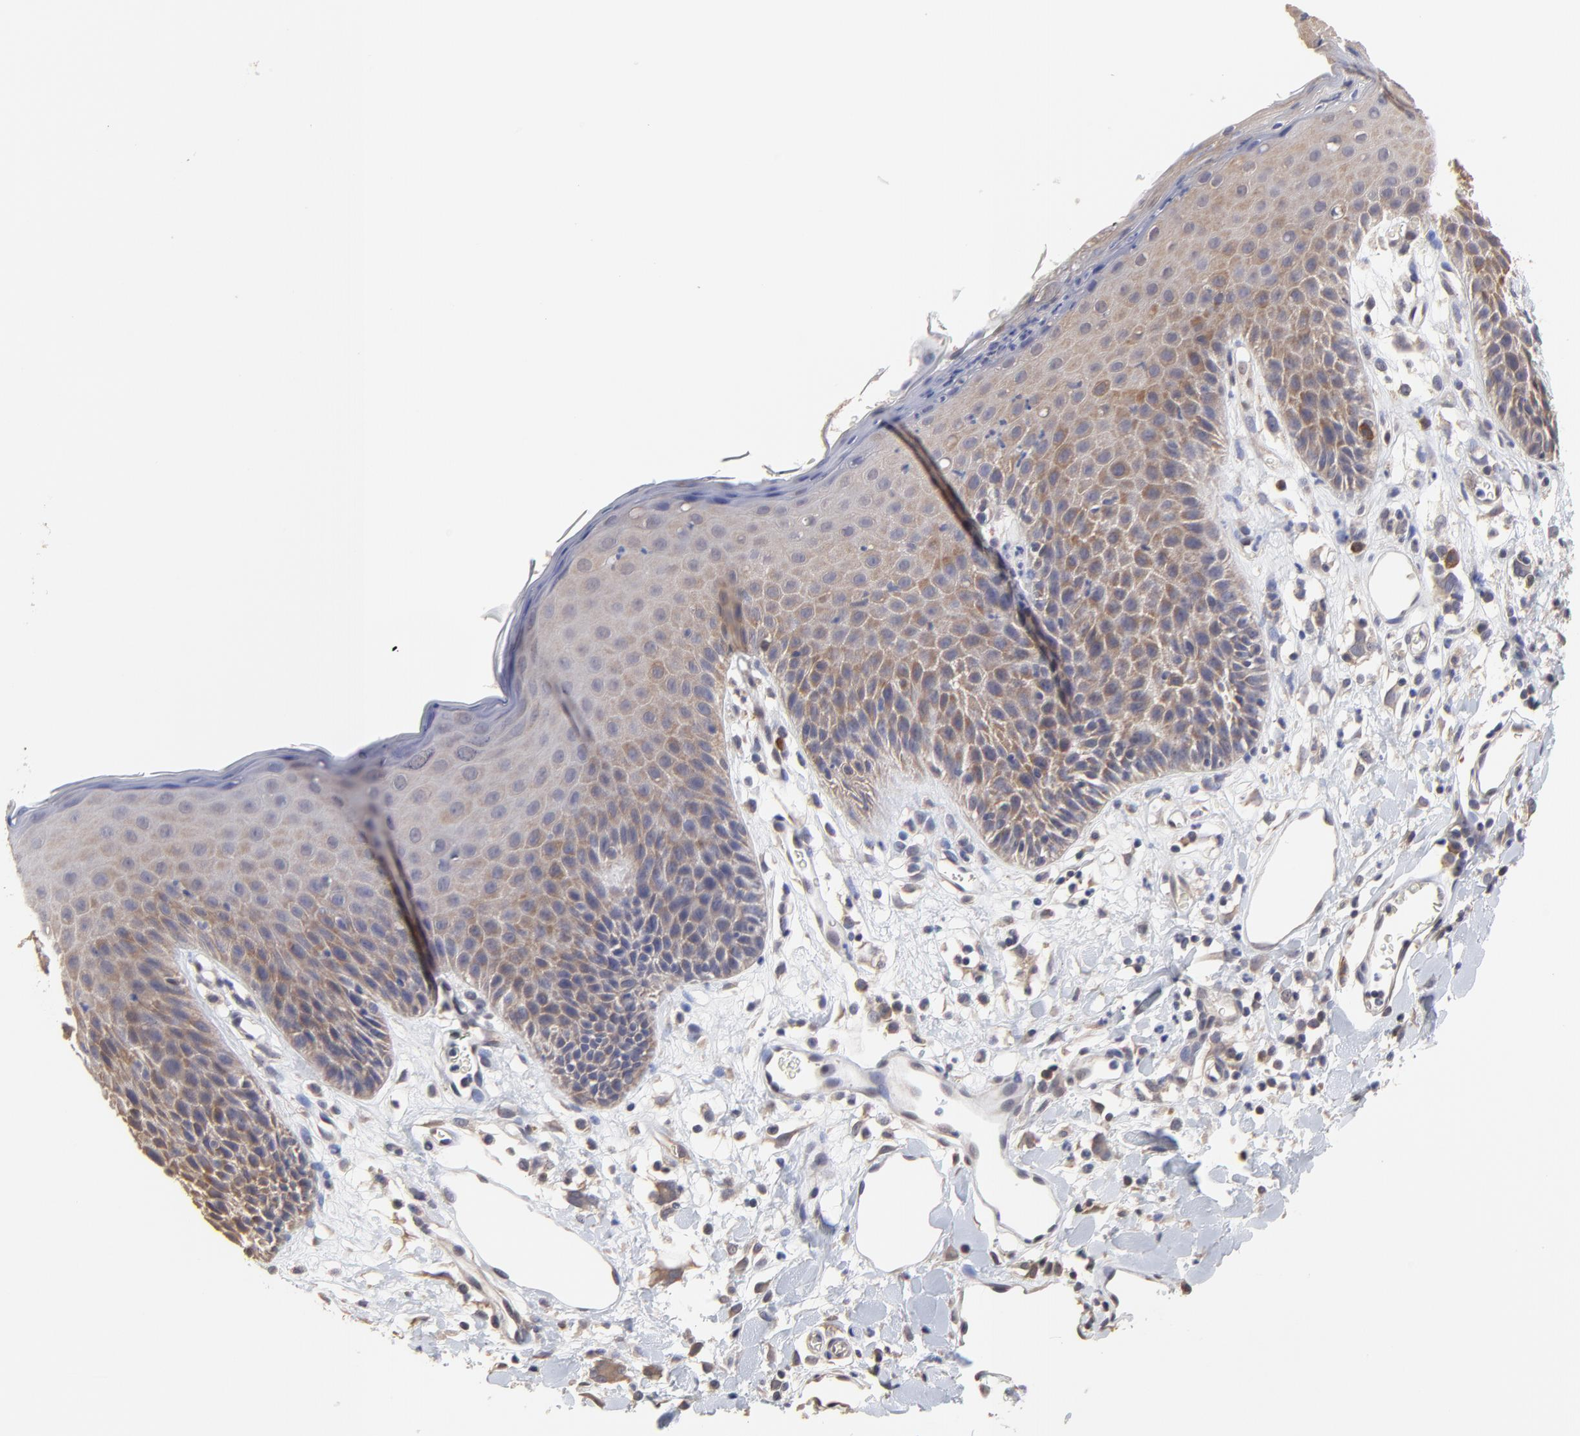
{"staining": {"intensity": "moderate", "quantity": "25%-75%", "location": "cytoplasmic/membranous"}, "tissue": "skin", "cell_type": "Epidermal cells", "image_type": "normal", "snomed": [{"axis": "morphology", "description": "Normal tissue, NOS"}, {"axis": "topography", "description": "Vulva"}, {"axis": "topography", "description": "Peripheral nerve tissue"}], "caption": "DAB immunohistochemical staining of unremarkable skin shows moderate cytoplasmic/membranous protein expression in about 25%-75% of epidermal cells.", "gene": "CCT2", "patient": {"sex": "female", "age": 68}}